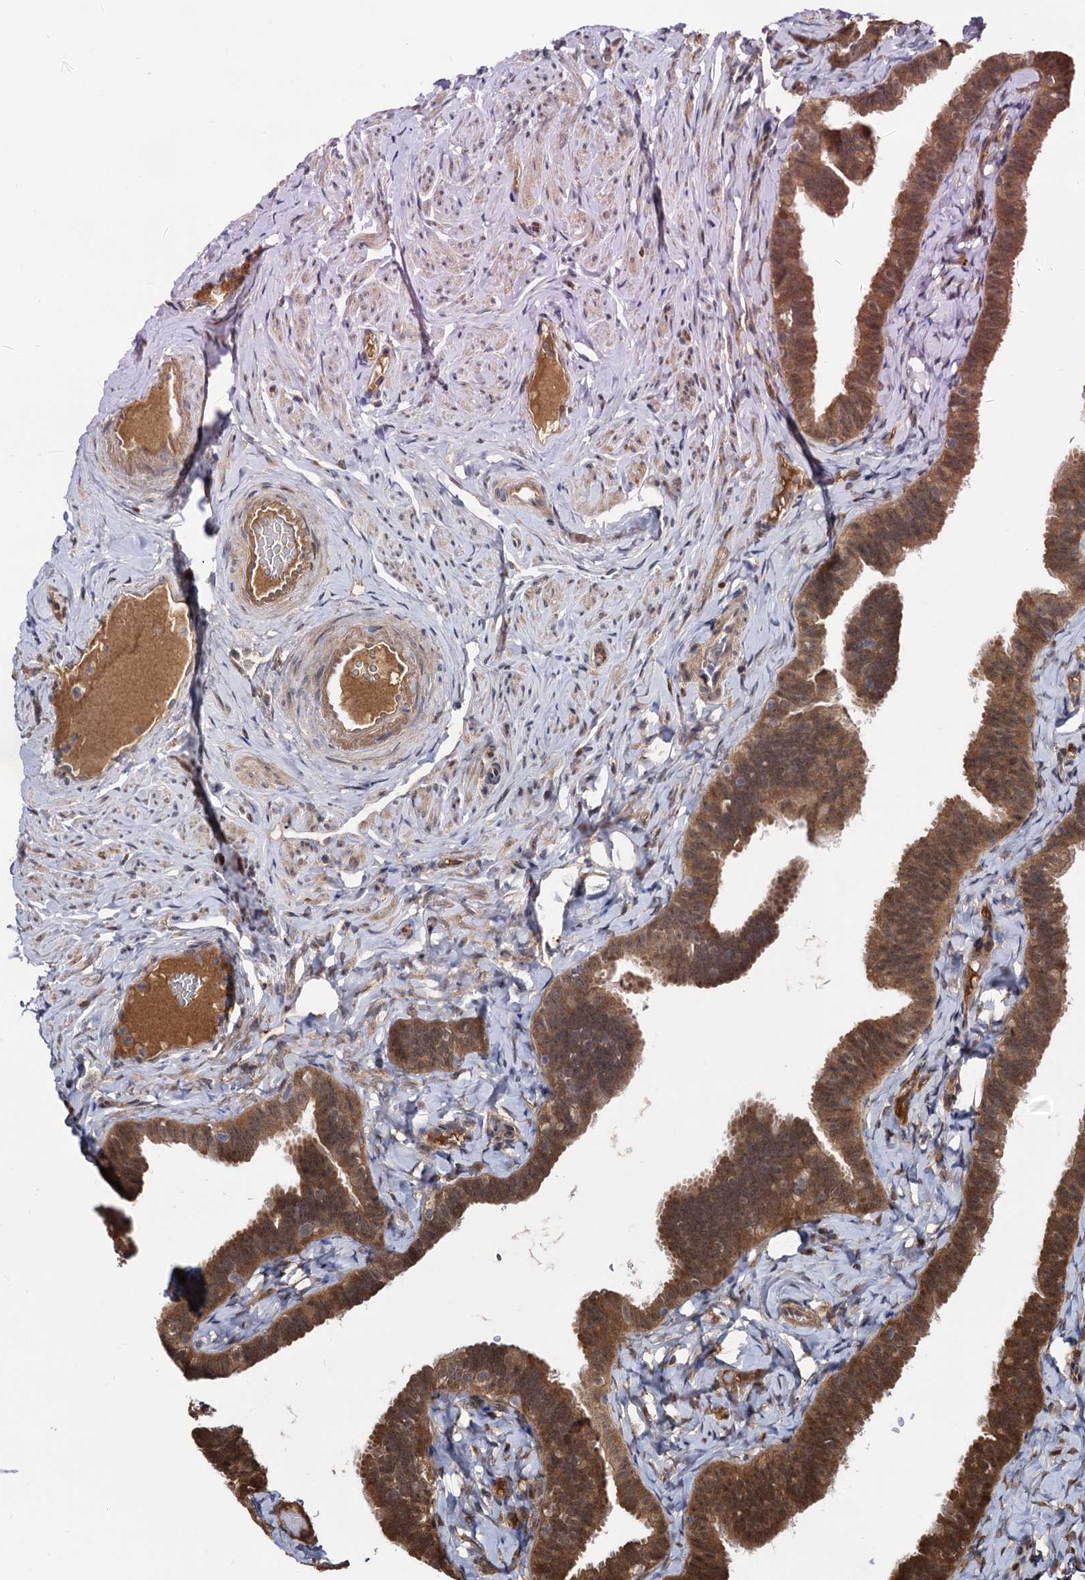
{"staining": {"intensity": "moderate", "quantity": ">75%", "location": "cytoplasmic/membranous,nuclear"}, "tissue": "fallopian tube", "cell_type": "Glandular cells", "image_type": "normal", "snomed": [{"axis": "morphology", "description": "Normal tissue, NOS"}, {"axis": "topography", "description": "Fallopian tube"}], "caption": "IHC staining of benign fallopian tube, which reveals medium levels of moderate cytoplasmic/membranous,nuclear positivity in approximately >75% of glandular cells indicating moderate cytoplasmic/membranous,nuclear protein positivity. The staining was performed using DAB (3,3'-diaminobenzidine) (brown) for protein detection and nuclei were counterstained in hematoxylin (blue).", "gene": "SELENOP", "patient": {"sex": "female", "age": 65}}